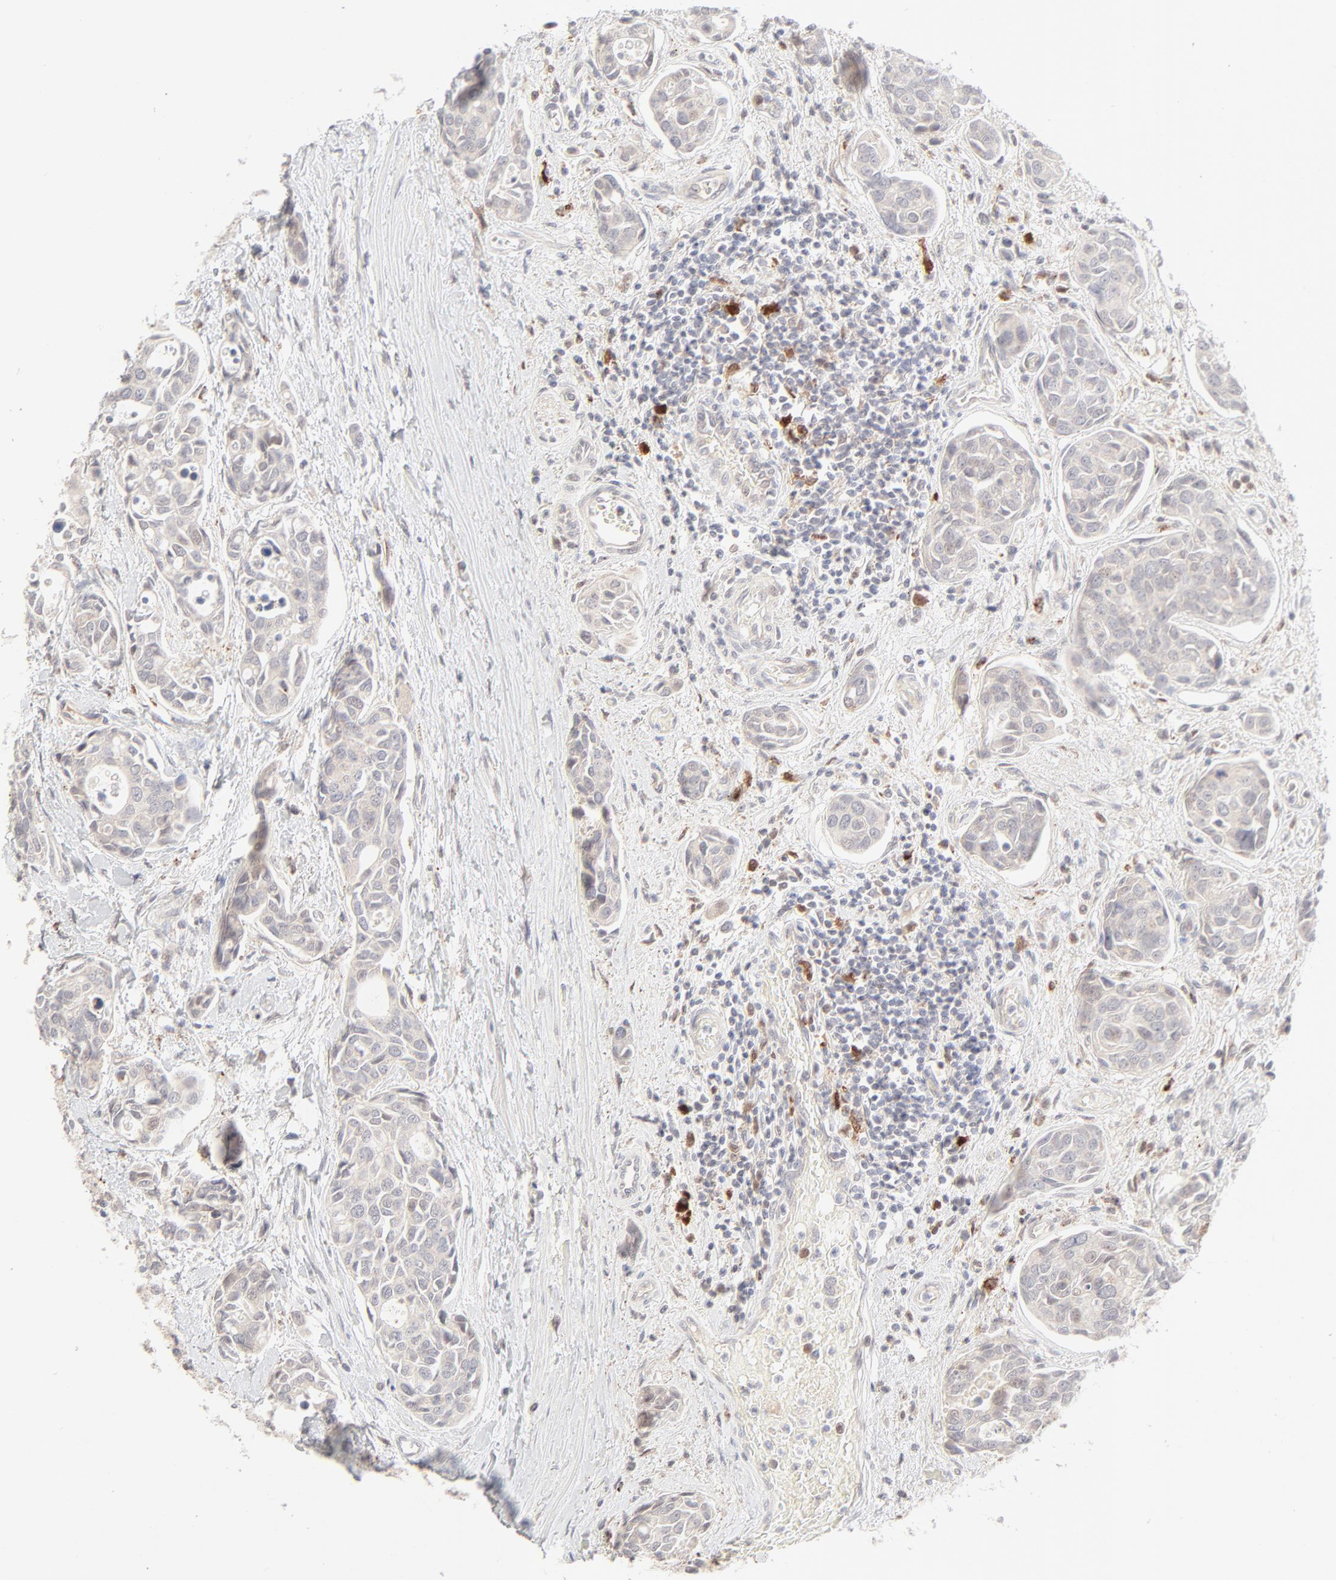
{"staining": {"intensity": "negative", "quantity": "none", "location": "none"}, "tissue": "urothelial cancer", "cell_type": "Tumor cells", "image_type": "cancer", "snomed": [{"axis": "morphology", "description": "Urothelial carcinoma, High grade"}, {"axis": "topography", "description": "Urinary bladder"}], "caption": "Tumor cells are negative for brown protein staining in urothelial carcinoma (high-grade).", "gene": "LGALS2", "patient": {"sex": "male", "age": 78}}